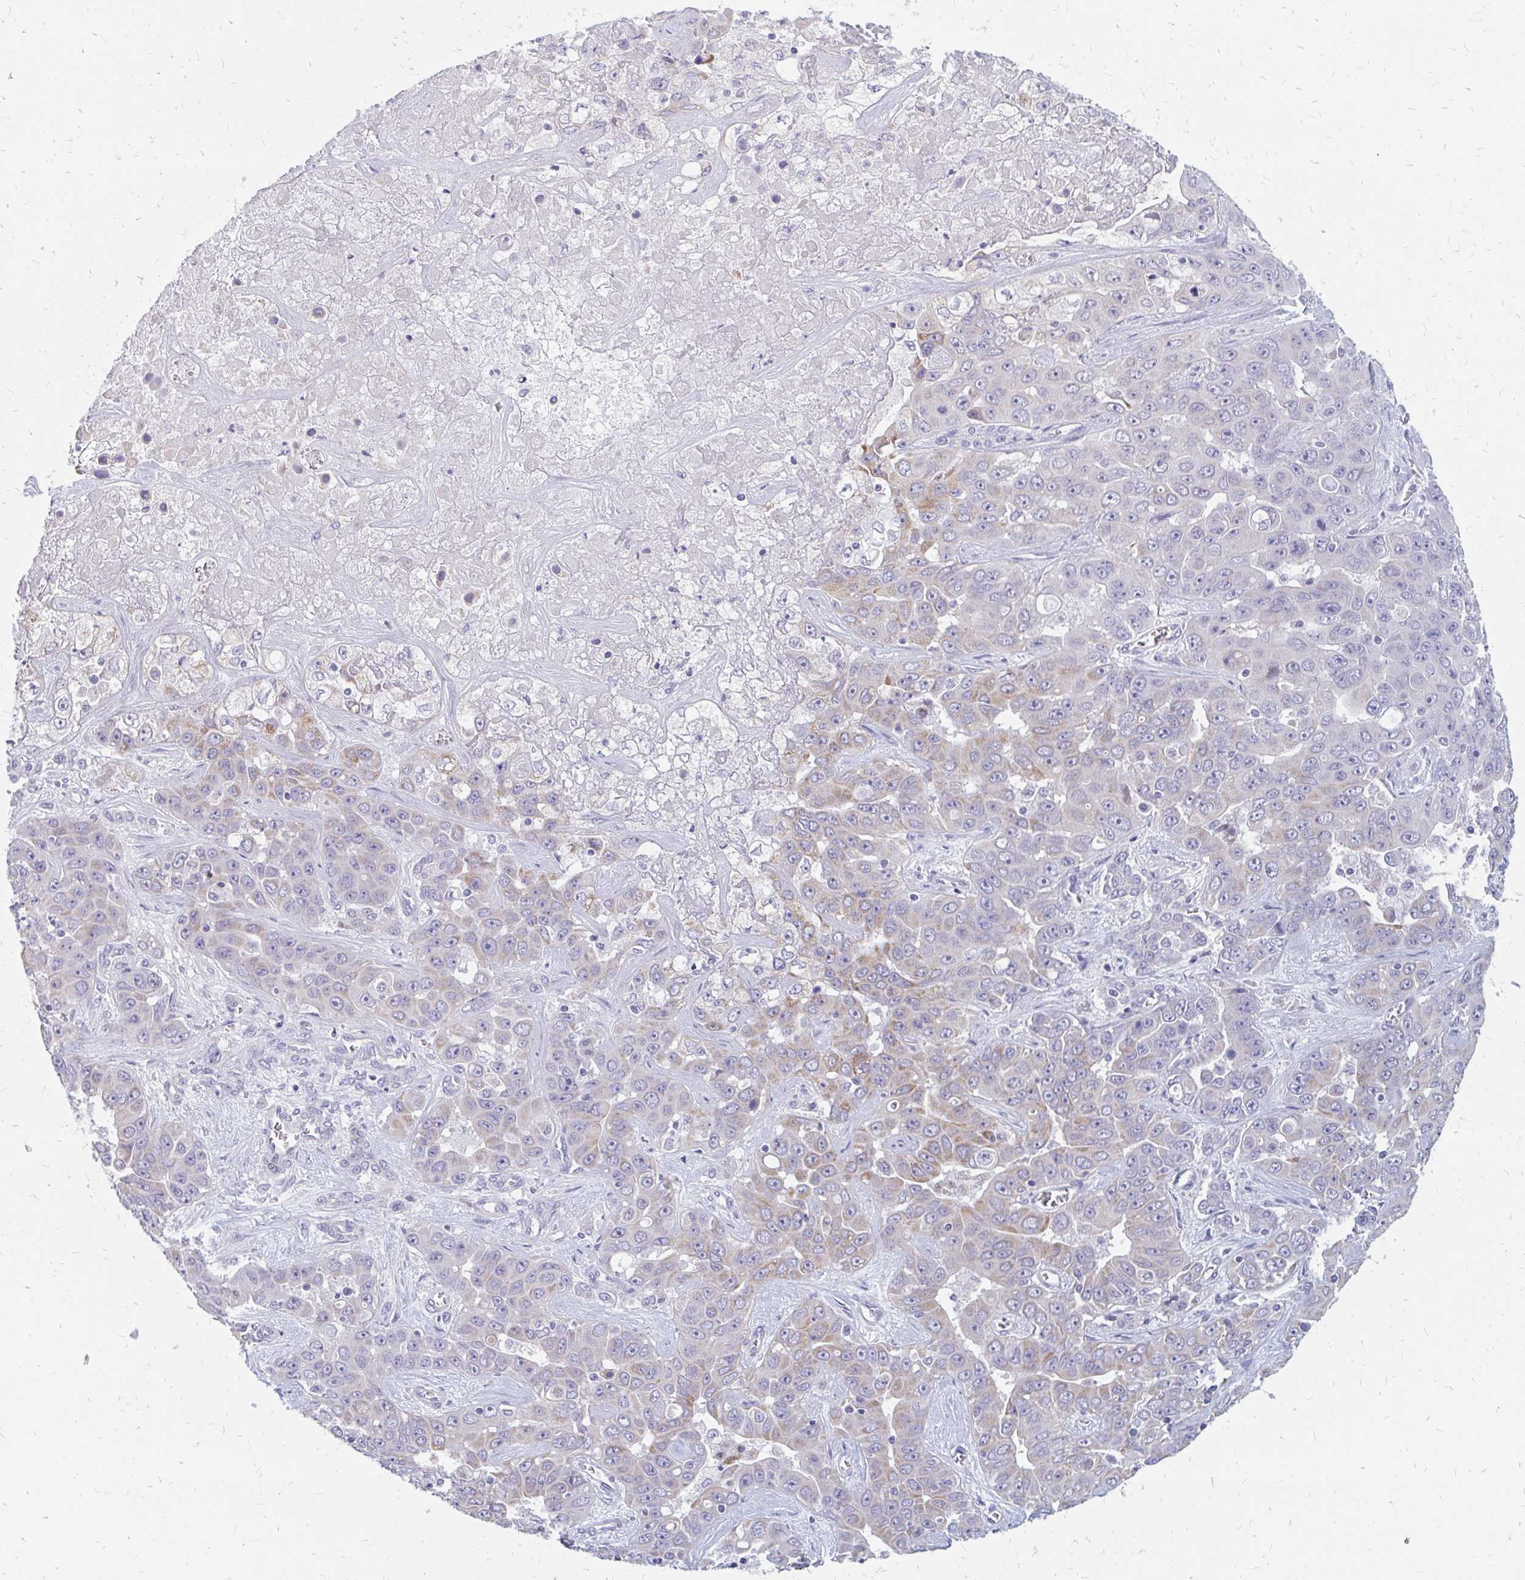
{"staining": {"intensity": "moderate", "quantity": "<25%", "location": "cytoplasmic/membranous"}, "tissue": "liver cancer", "cell_type": "Tumor cells", "image_type": "cancer", "snomed": [{"axis": "morphology", "description": "Cholangiocarcinoma"}, {"axis": "topography", "description": "Liver"}], "caption": "Human liver cholangiocarcinoma stained with a brown dye exhibits moderate cytoplasmic/membranous positive staining in about <25% of tumor cells.", "gene": "OR10V1", "patient": {"sex": "female", "age": 52}}